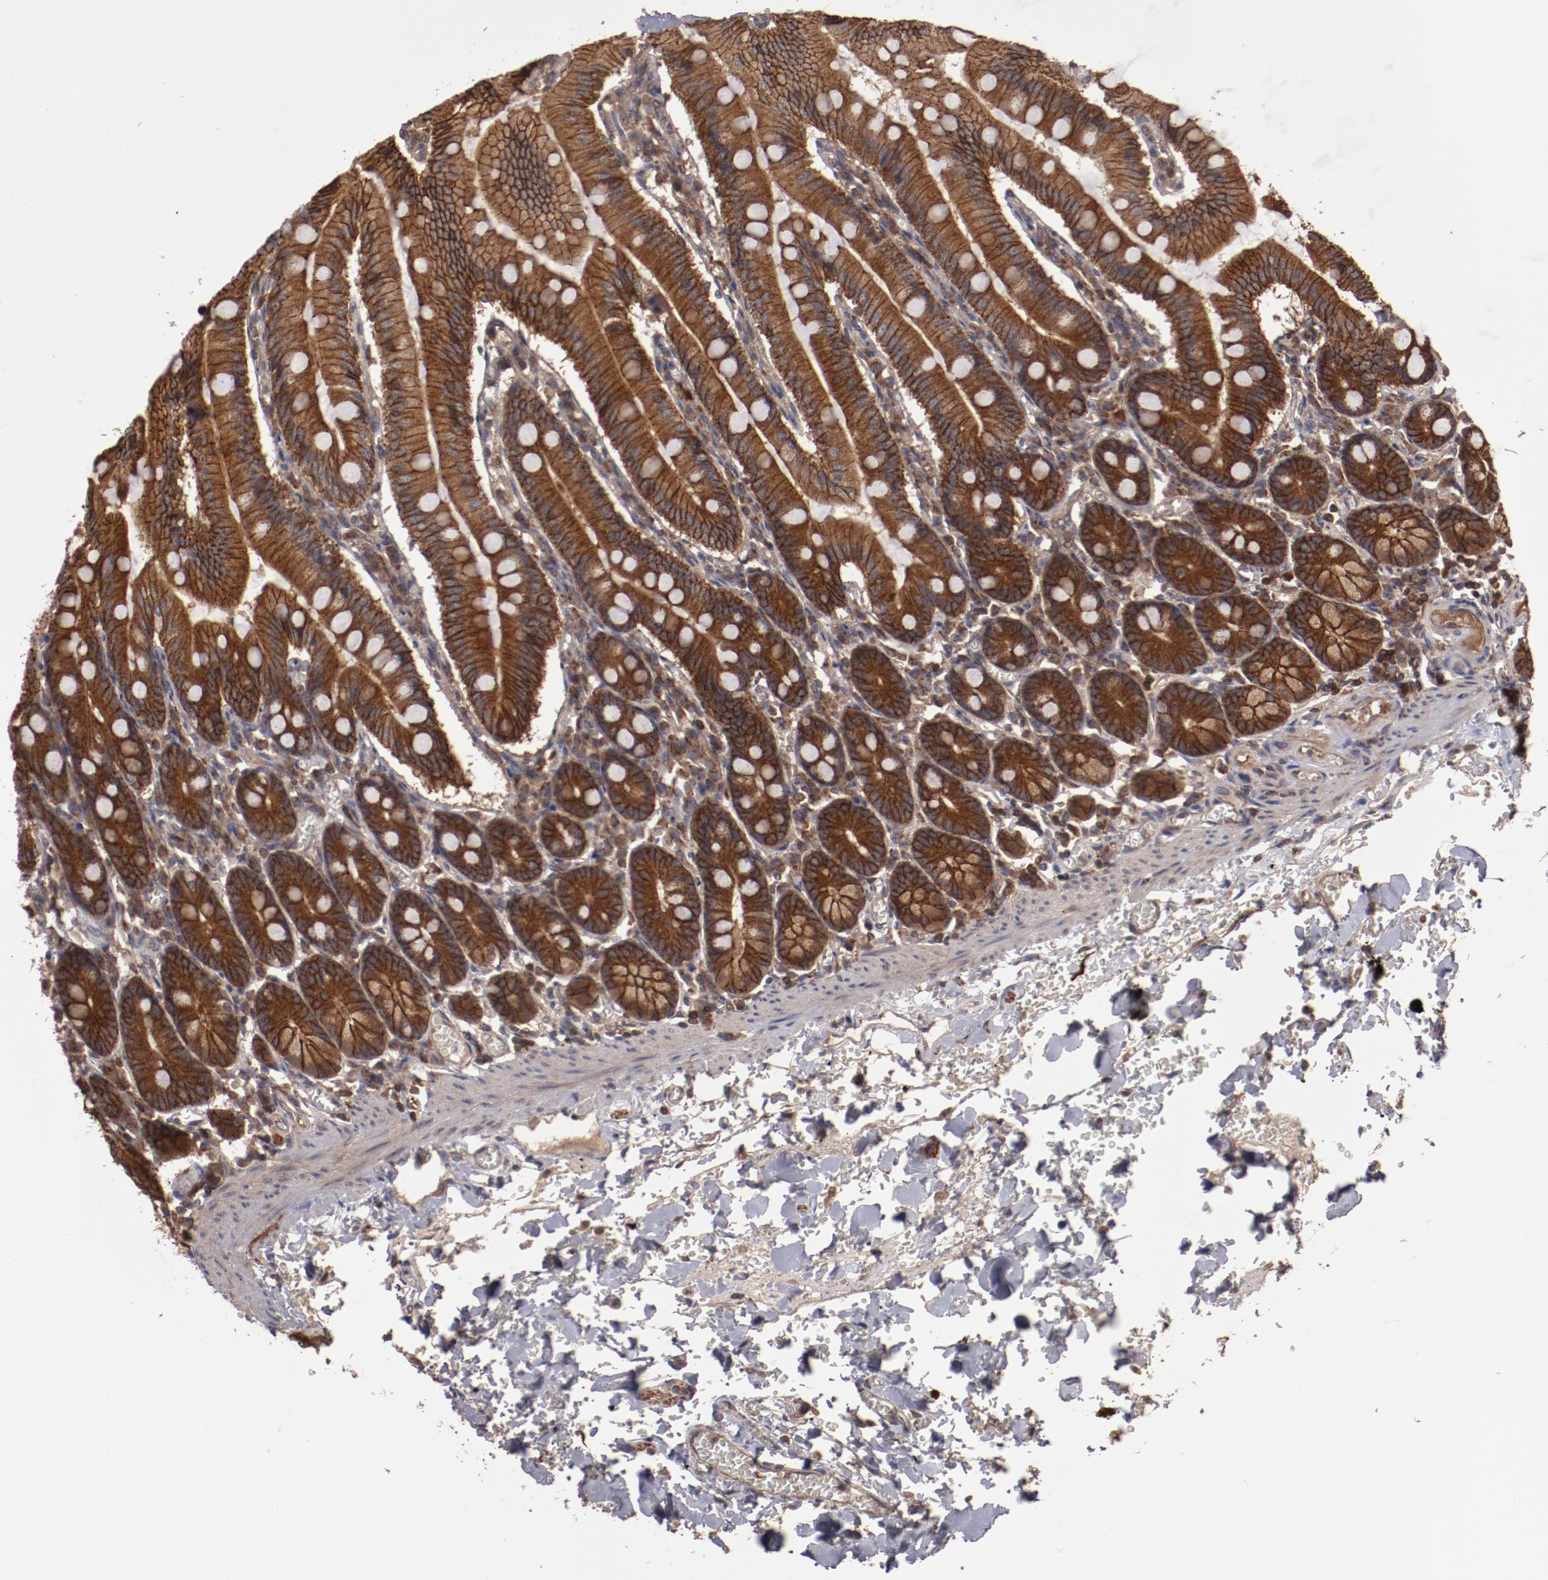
{"staining": {"intensity": "weak", "quantity": ">75%", "location": "cytoplasmic/membranous"}, "tissue": "small intestine", "cell_type": "Glandular cells", "image_type": "normal", "snomed": [{"axis": "morphology", "description": "Normal tissue, NOS"}, {"axis": "topography", "description": "Small intestine"}], "caption": "Immunohistochemical staining of benign small intestine displays weak cytoplasmic/membranous protein staining in about >75% of glandular cells.", "gene": "RPS6KA6", "patient": {"sex": "male", "age": 71}}